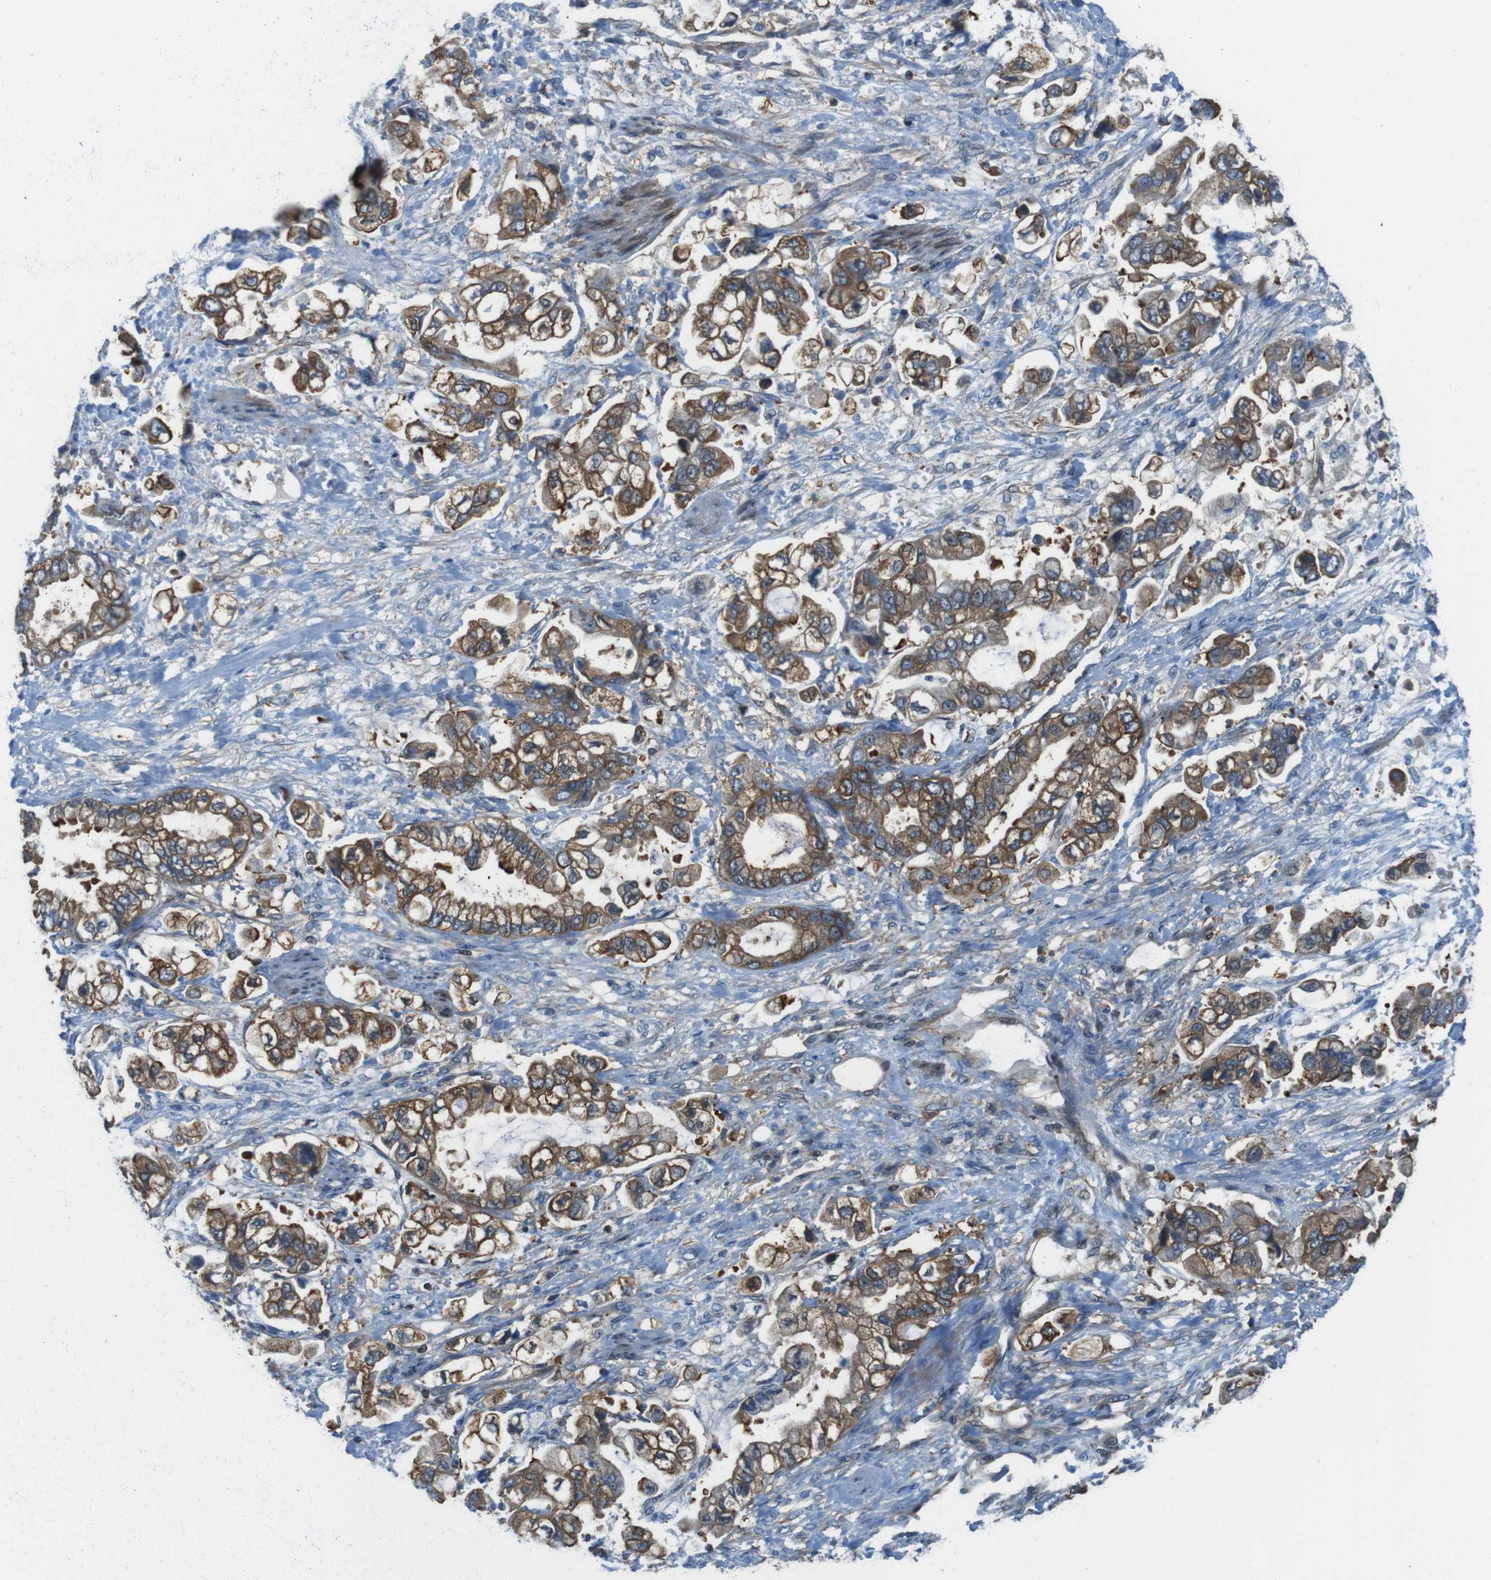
{"staining": {"intensity": "moderate", "quantity": ">75%", "location": "cytoplasmic/membranous"}, "tissue": "stomach cancer", "cell_type": "Tumor cells", "image_type": "cancer", "snomed": [{"axis": "morphology", "description": "Normal tissue, NOS"}, {"axis": "morphology", "description": "Adenocarcinoma, NOS"}, {"axis": "topography", "description": "Stomach"}], "caption": "This is an image of immunohistochemistry (IHC) staining of adenocarcinoma (stomach), which shows moderate expression in the cytoplasmic/membranous of tumor cells.", "gene": "TES", "patient": {"sex": "male", "age": 62}}